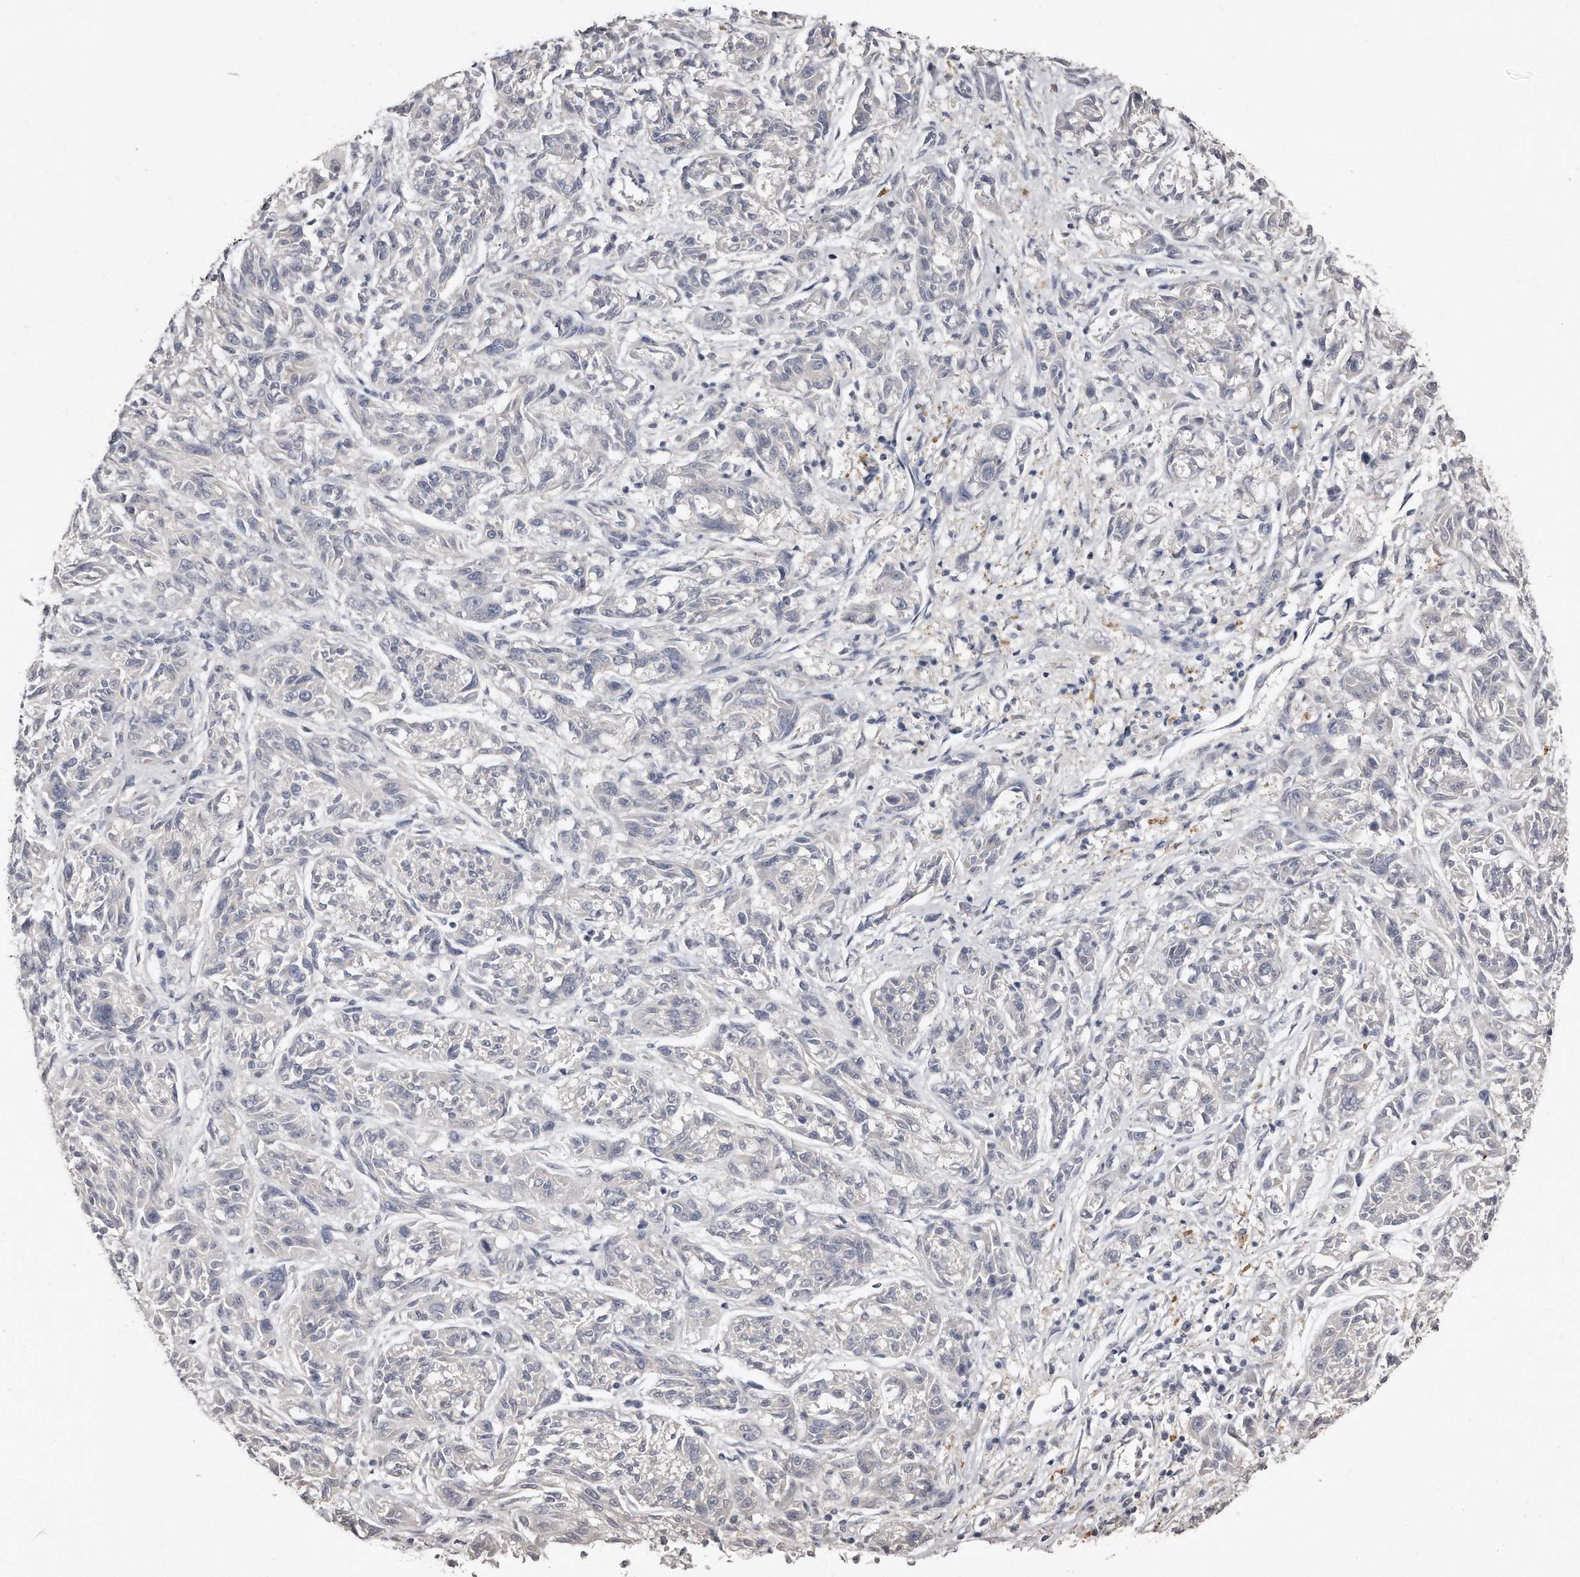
{"staining": {"intensity": "negative", "quantity": "none", "location": "none"}, "tissue": "melanoma", "cell_type": "Tumor cells", "image_type": "cancer", "snomed": [{"axis": "morphology", "description": "Malignant melanoma, NOS"}, {"axis": "topography", "description": "Skin"}], "caption": "The micrograph shows no staining of tumor cells in melanoma. (DAB (3,3'-diaminobenzidine) immunohistochemistry with hematoxylin counter stain).", "gene": "LMOD1", "patient": {"sex": "male", "age": 53}}